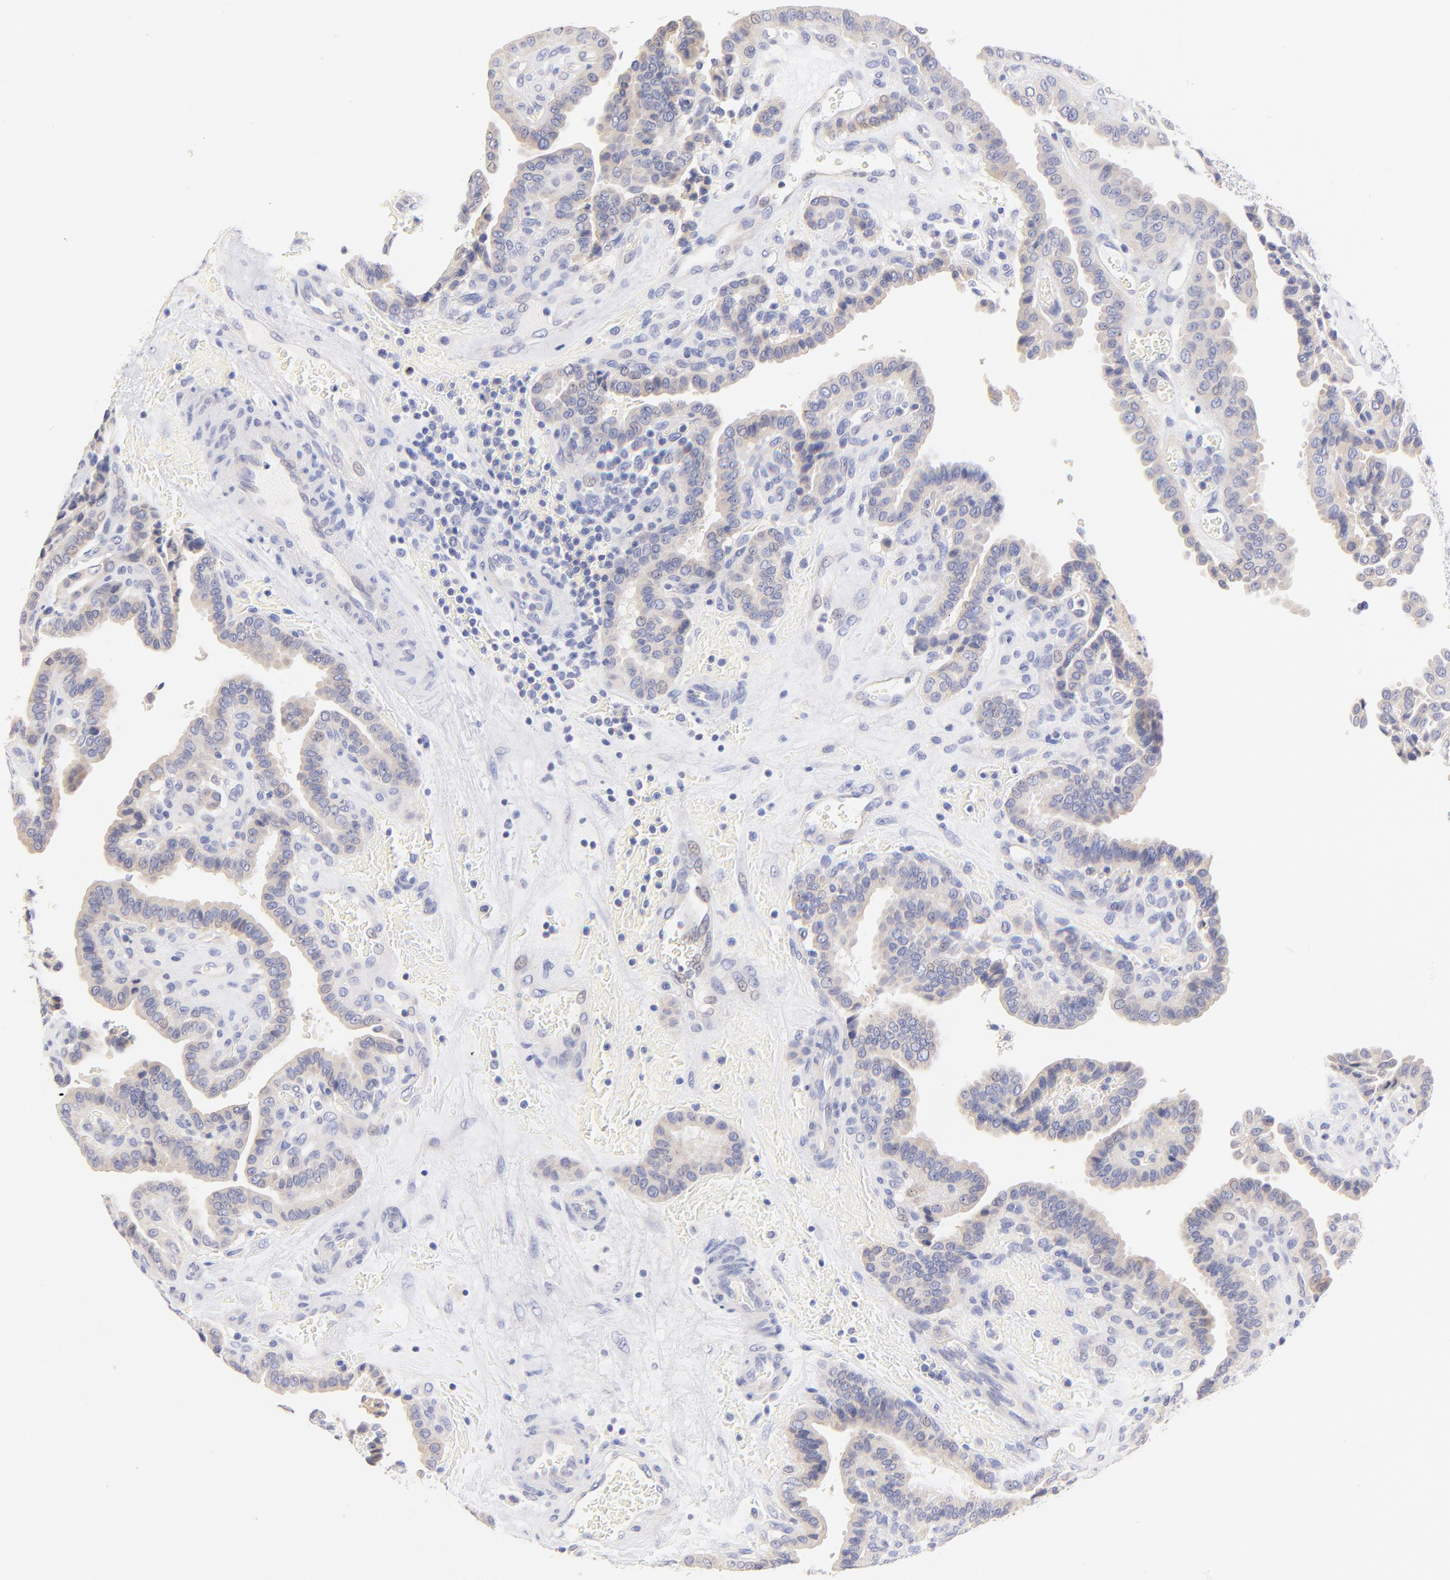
{"staining": {"intensity": "weak", "quantity": "<25%", "location": "cytoplasmic/membranous"}, "tissue": "thyroid cancer", "cell_type": "Tumor cells", "image_type": "cancer", "snomed": [{"axis": "morphology", "description": "Papillary adenocarcinoma, NOS"}, {"axis": "topography", "description": "Thyroid gland"}], "caption": "DAB immunohistochemical staining of human papillary adenocarcinoma (thyroid) exhibits no significant positivity in tumor cells. (Stains: DAB immunohistochemistry (IHC) with hematoxylin counter stain, Microscopy: brightfield microscopy at high magnification).", "gene": "EBP", "patient": {"sex": "male", "age": 87}}